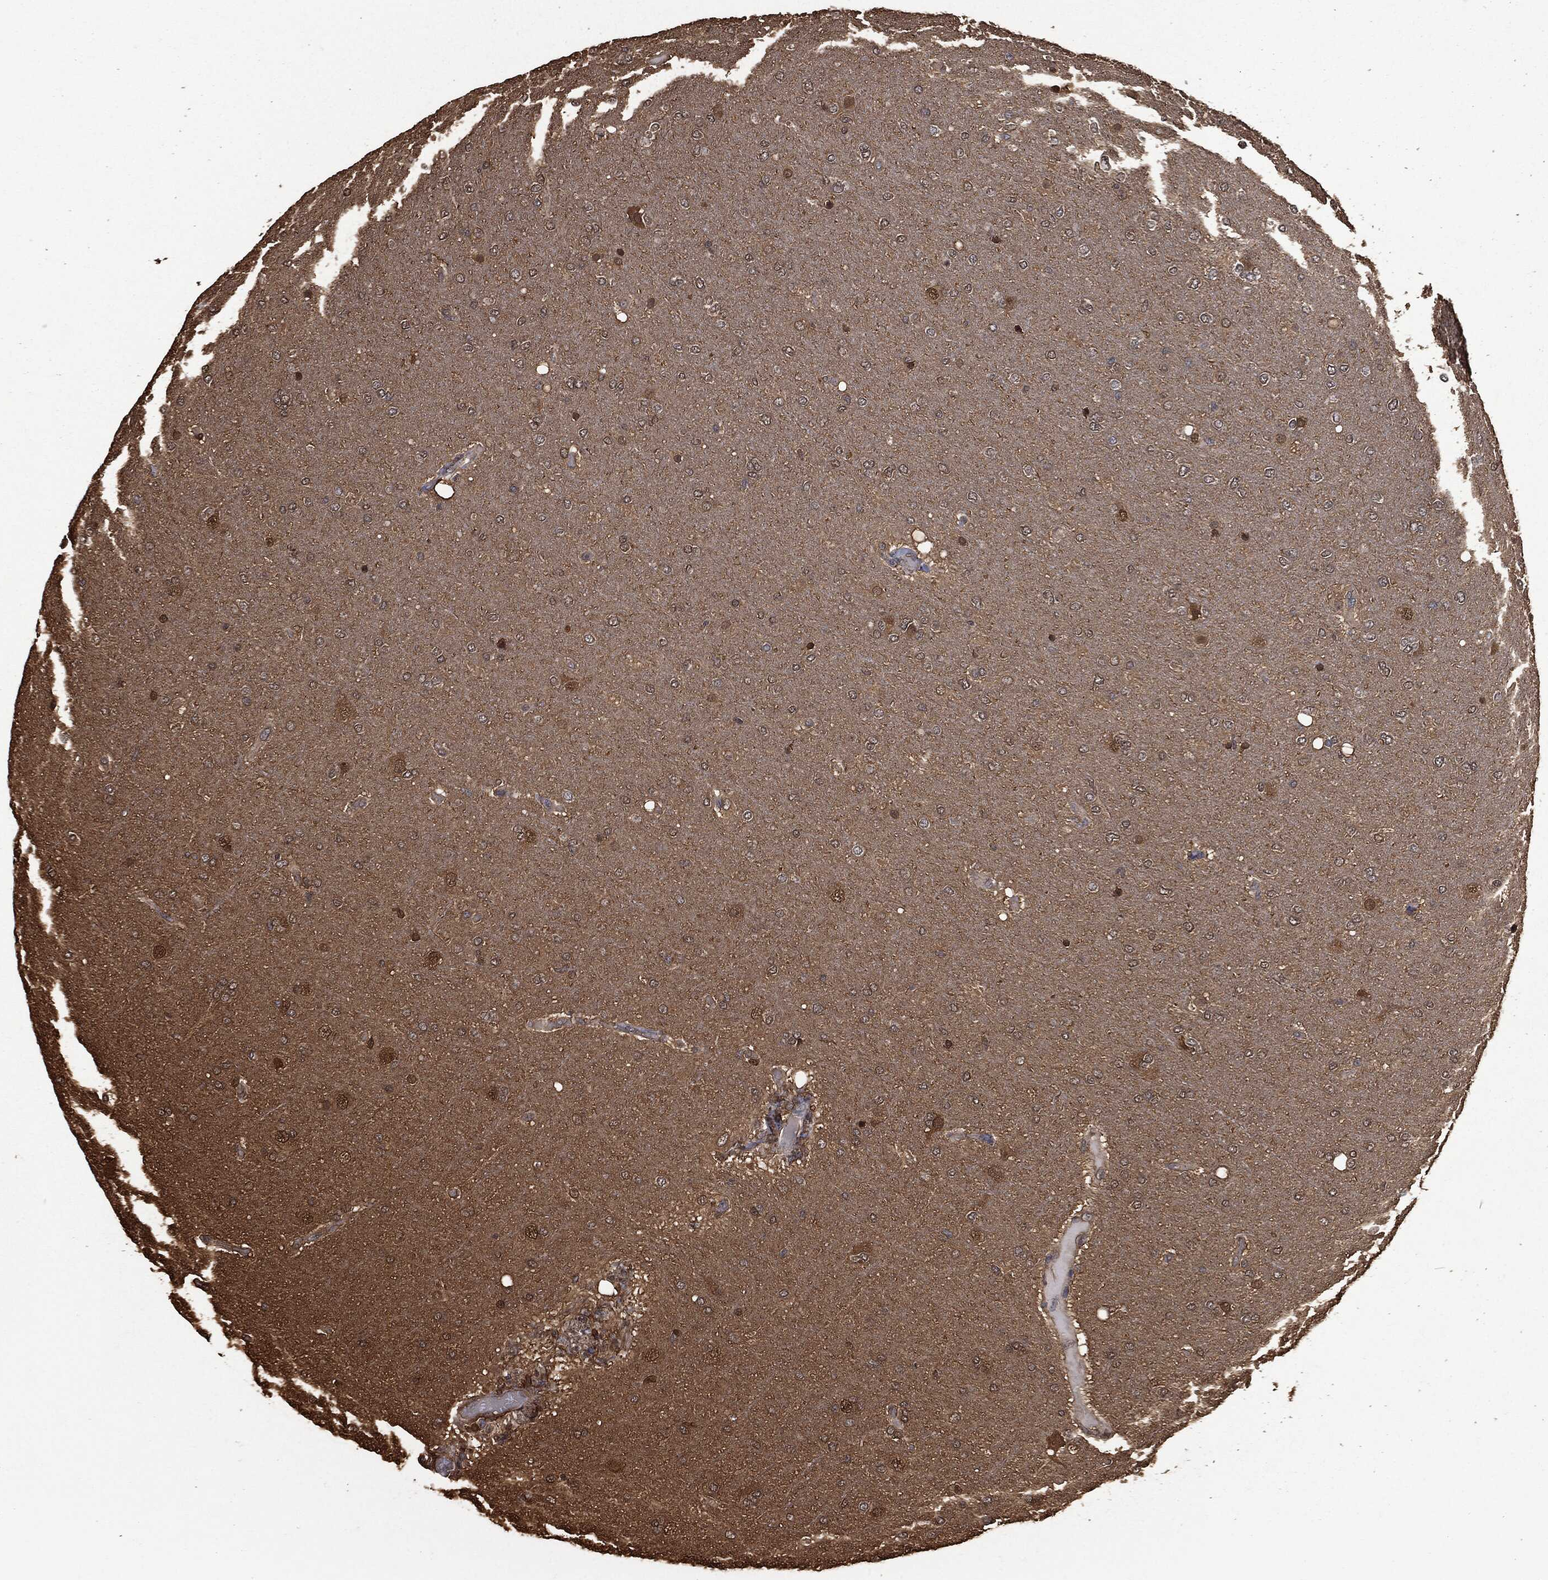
{"staining": {"intensity": "moderate", "quantity": "<25%", "location": "cytoplasmic/membranous,nuclear"}, "tissue": "glioma", "cell_type": "Tumor cells", "image_type": "cancer", "snomed": [{"axis": "morphology", "description": "Glioma, malignant, NOS"}, {"axis": "topography", "description": "Cerebral cortex"}], "caption": "There is low levels of moderate cytoplasmic/membranous and nuclear expression in tumor cells of glioma, as demonstrated by immunohistochemical staining (brown color).", "gene": "PRDX4", "patient": {"sex": "male", "age": 58}}